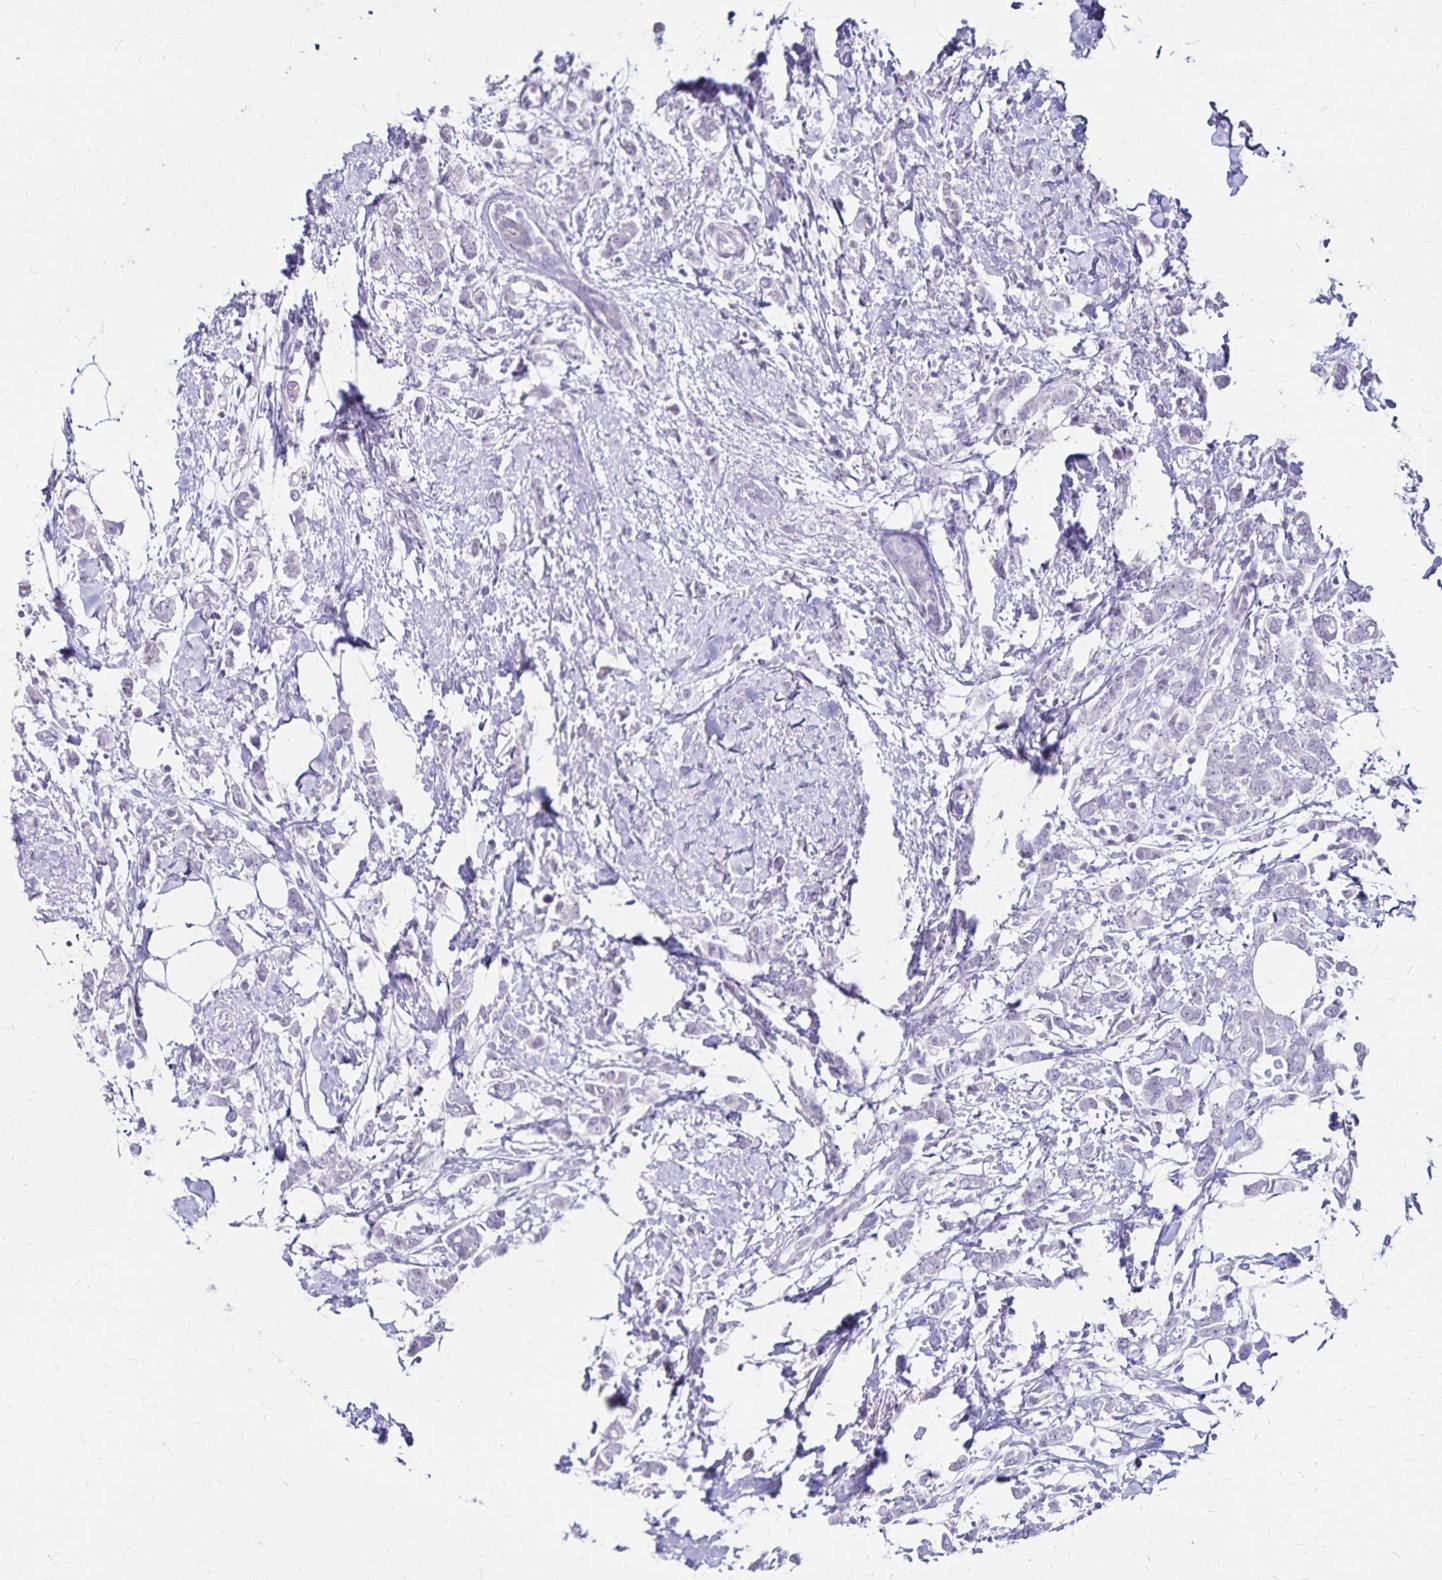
{"staining": {"intensity": "negative", "quantity": "none", "location": "none"}, "tissue": "breast cancer", "cell_type": "Tumor cells", "image_type": "cancer", "snomed": [{"axis": "morphology", "description": "Duct carcinoma"}, {"axis": "topography", "description": "Breast"}], "caption": "Immunohistochemical staining of human breast infiltrating ductal carcinoma shows no significant expression in tumor cells. Nuclei are stained in blue.", "gene": "SH3GL3", "patient": {"sex": "female", "age": 40}}